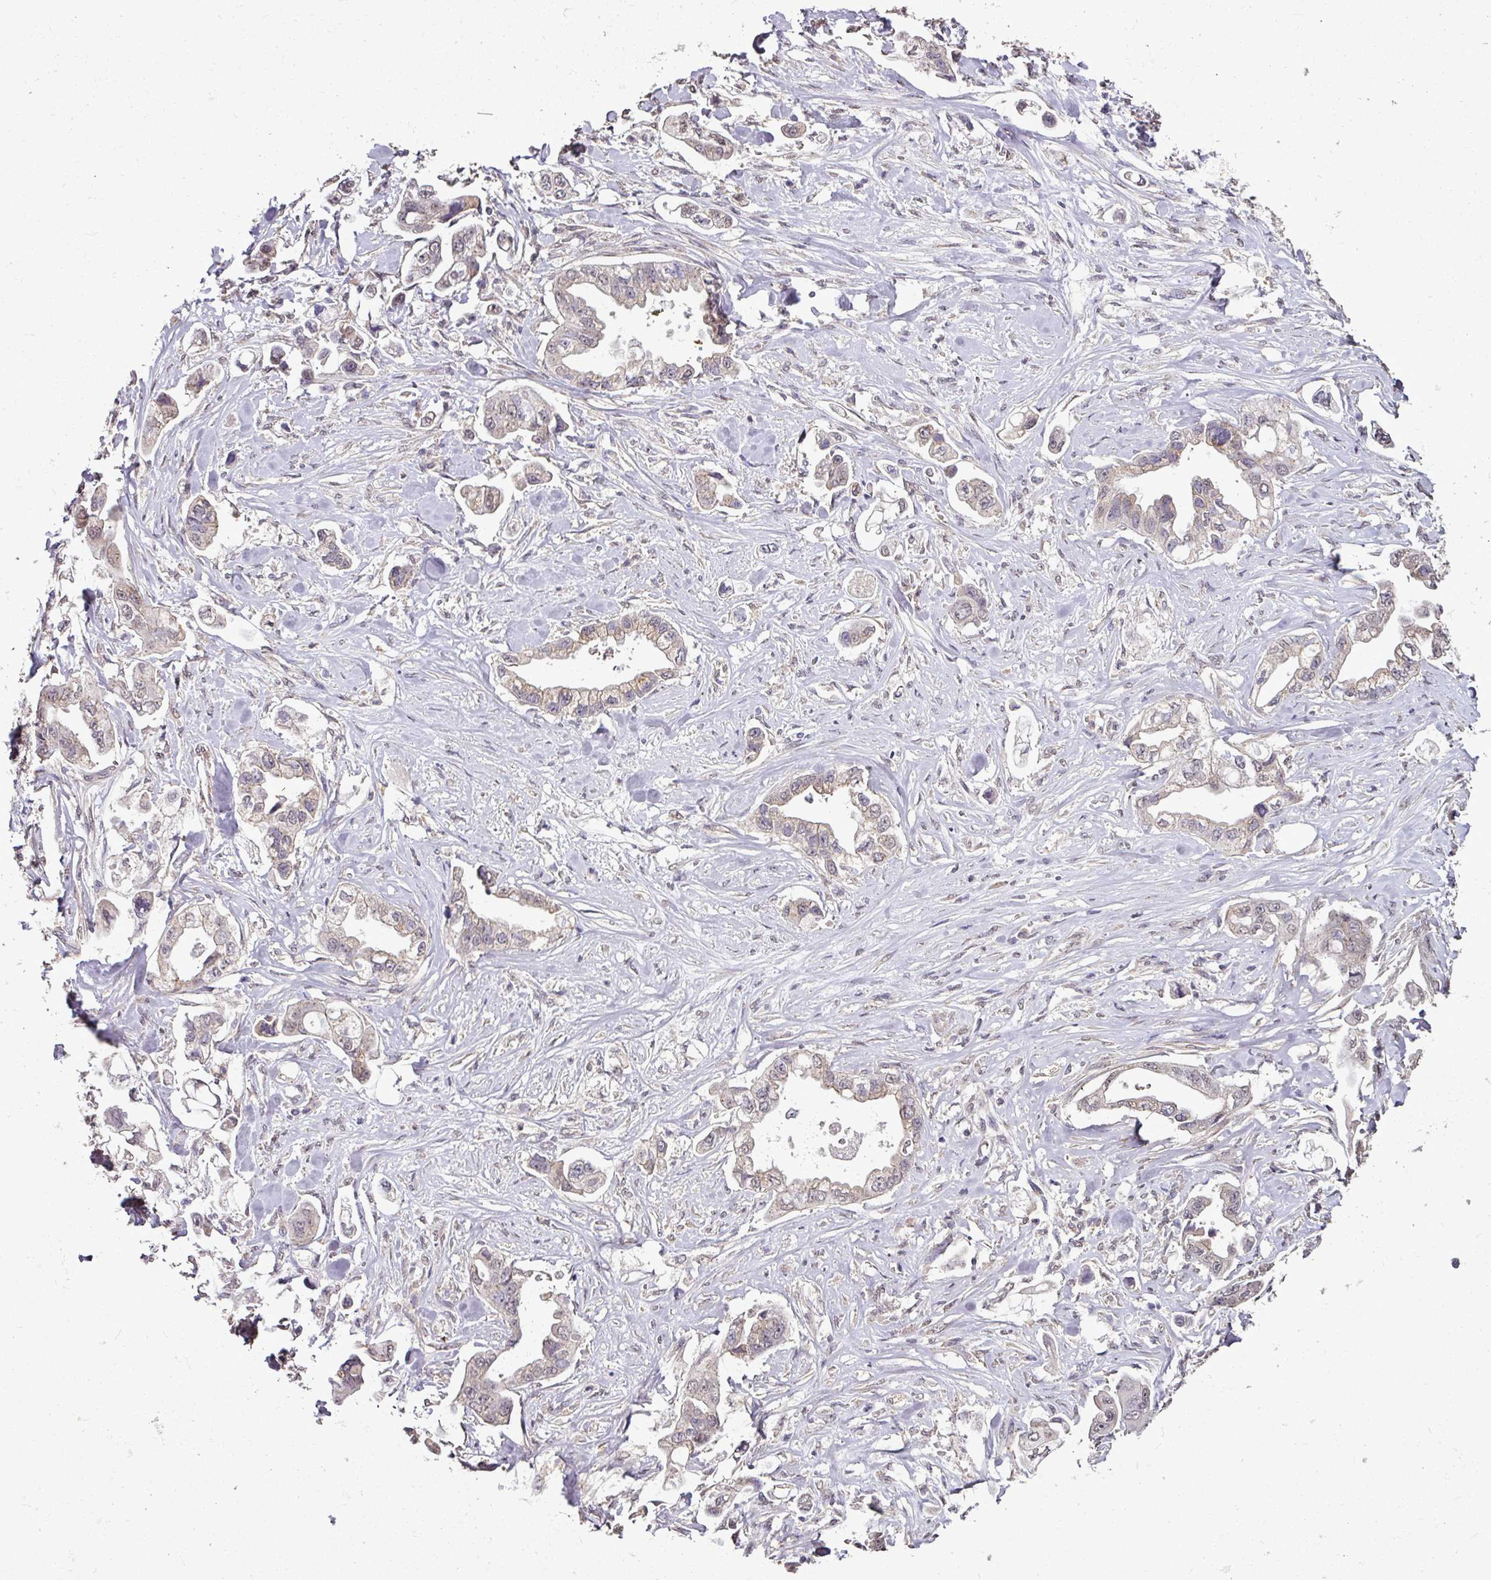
{"staining": {"intensity": "weak", "quantity": "25%-75%", "location": "cytoplasmic/membranous"}, "tissue": "stomach cancer", "cell_type": "Tumor cells", "image_type": "cancer", "snomed": [{"axis": "morphology", "description": "Adenocarcinoma, NOS"}, {"axis": "topography", "description": "Stomach"}], "caption": "The immunohistochemical stain labels weak cytoplasmic/membranous staining in tumor cells of adenocarcinoma (stomach) tissue. (Brightfield microscopy of DAB IHC at high magnification).", "gene": "JPH2", "patient": {"sex": "male", "age": 62}}